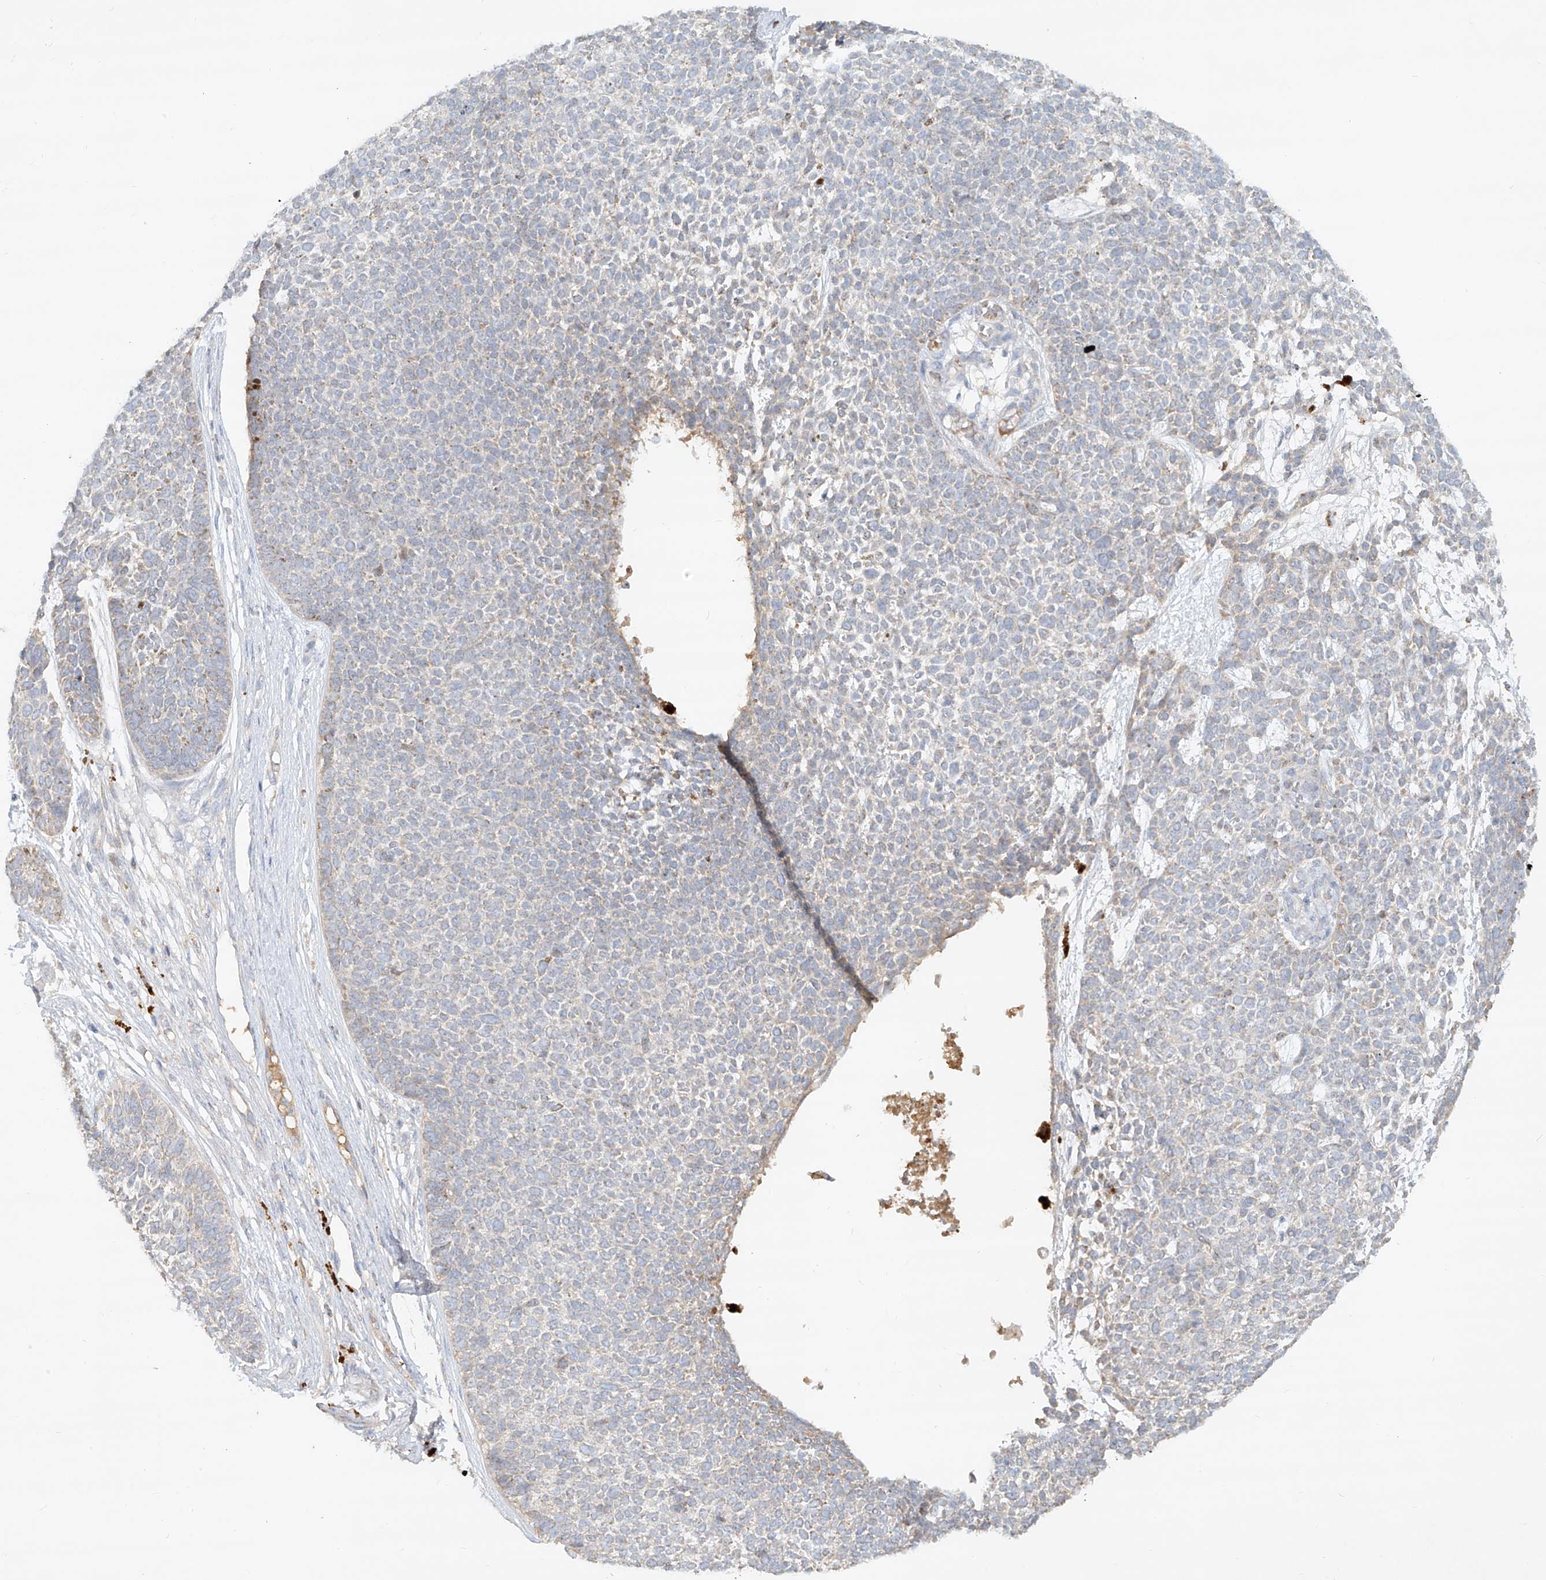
{"staining": {"intensity": "negative", "quantity": "none", "location": "none"}, "tissue": "skin cancer", "cell_type": "Tumor cells", "image_type": "cancer", "snomed": [{"axis": "morphology", "description": "Basal cell carcinoma"}, {"axis": "topography", "description": "Skin"}], "caption": "Immunohistochemical staining of human skin cancer (basal cell carcinoma) exhibits no significant staining in tumor cells.", "gene": "KPNA7", "patient": {"sex": "female", "age": 84}}